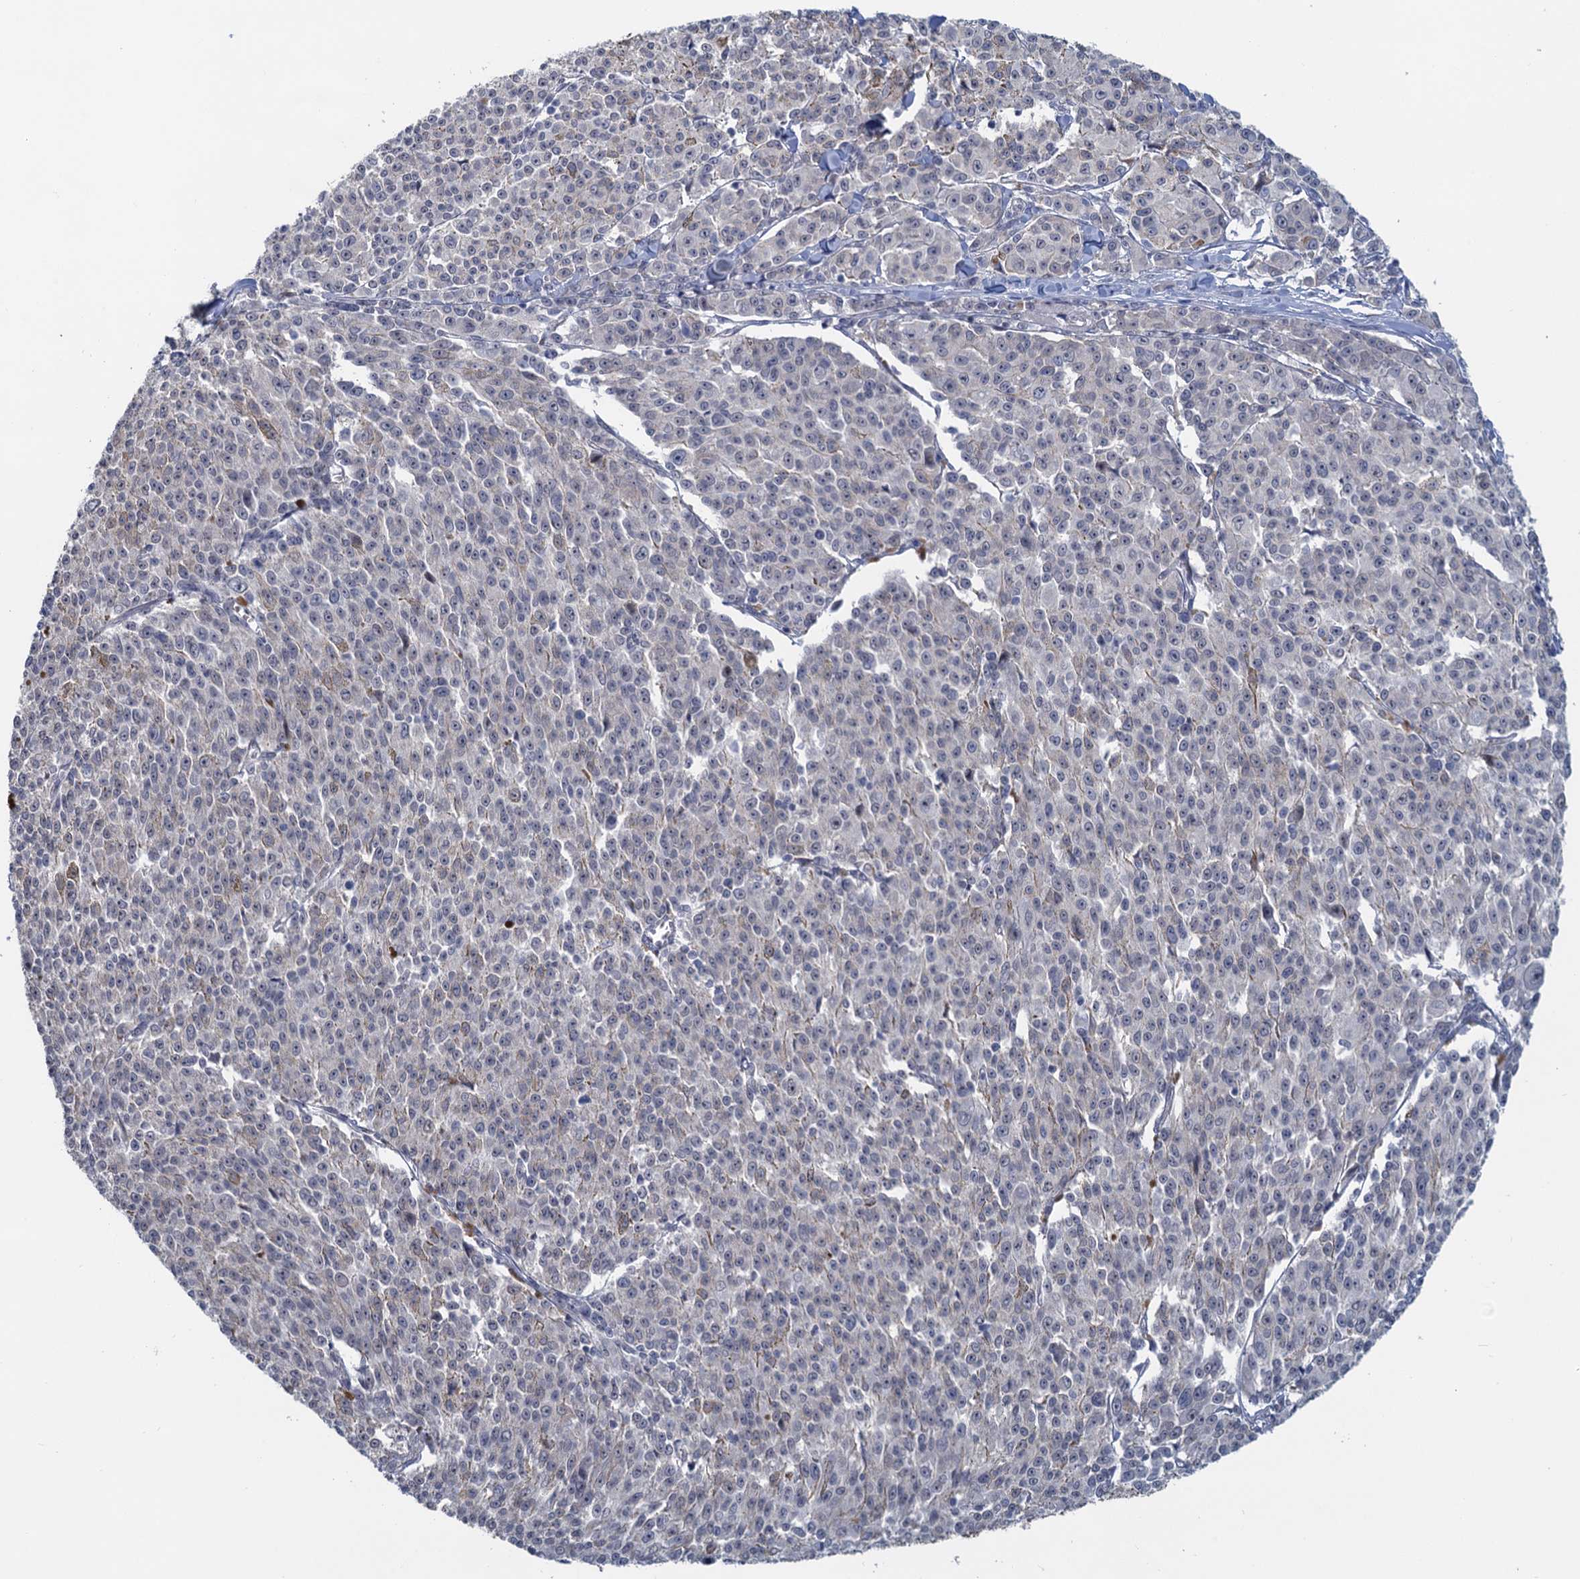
{"staining": {"intensity": "negative", "quantity": "none", "location": "none"}, "tissue": "melanoma", "cell_type": "Tumor cells", "image_type": "cancer", "snomed": [{"axis": "morphology", "description": "Malignant melanoma, NOS"}, {"axis": "topography", "description": "Skin"}], "caption": "Tumor cells are negative for protein expression in human melanoma.", "gene": "MYO16", "patient": {"sex": "female", "age": 52}}